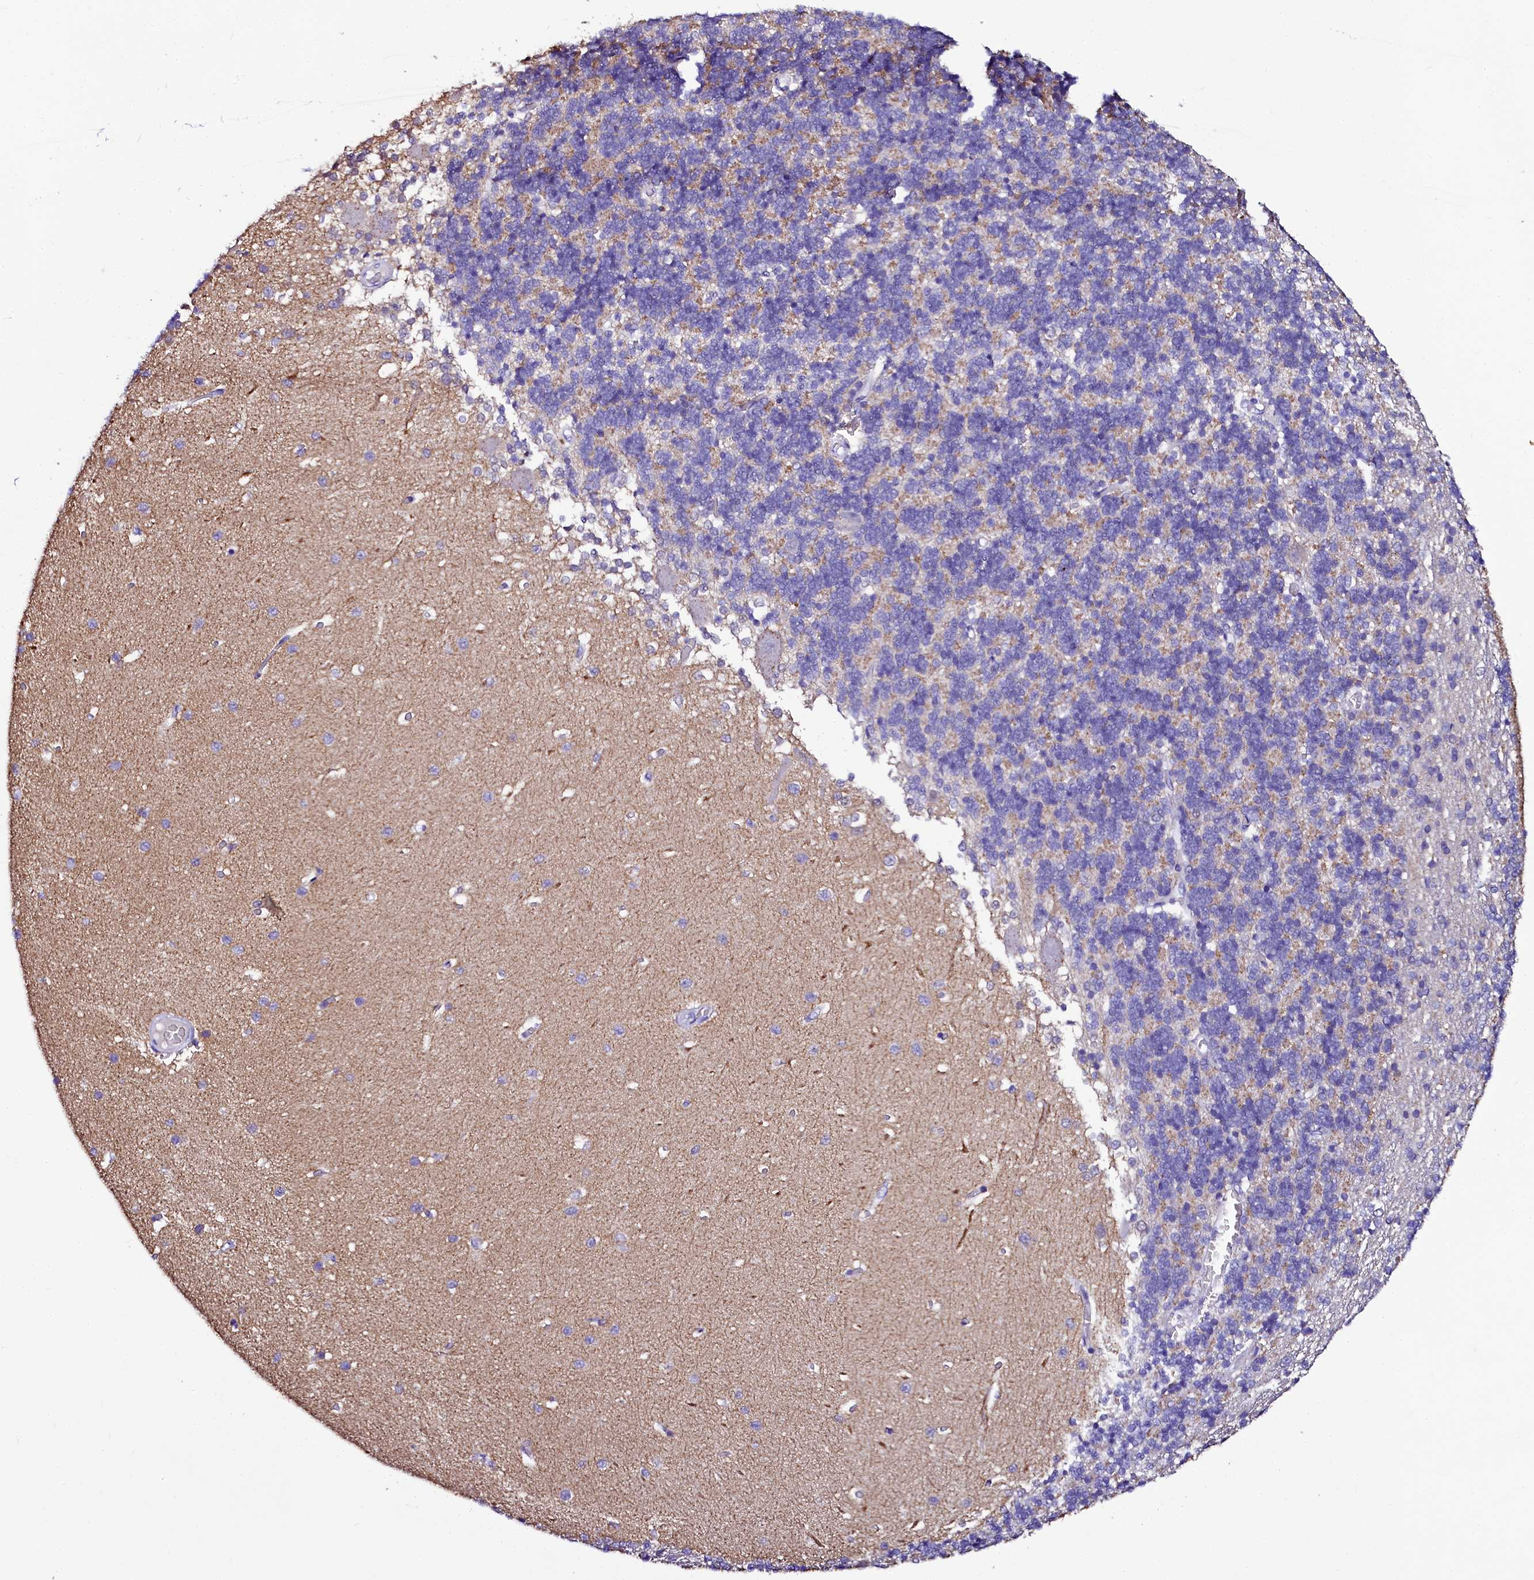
{"staining": {"intensity": "weak", "quantity": "<25%", "location": "cytoplasmic/membranous"}, "tissue": "cerebellum", "cell_type": "Cells in granular layer", "image_type": "normal", "snomed": [{"axis": "morphology", "description": "Normal tissue, NOS"}, {"axis": "topography", "description": "Cerebellum"}], "caption": "Histopathology image shows no protein expression in cells in granular layer of unremarkable cerebellum. Brightfield microscopy of IHC stained with DAB (3,3'-diaminobenzidine) (brown) and hematoxylin (blue), captured at high magnification.", "gene": "SORD", "patient": {"sex": "male", "age": 37}}